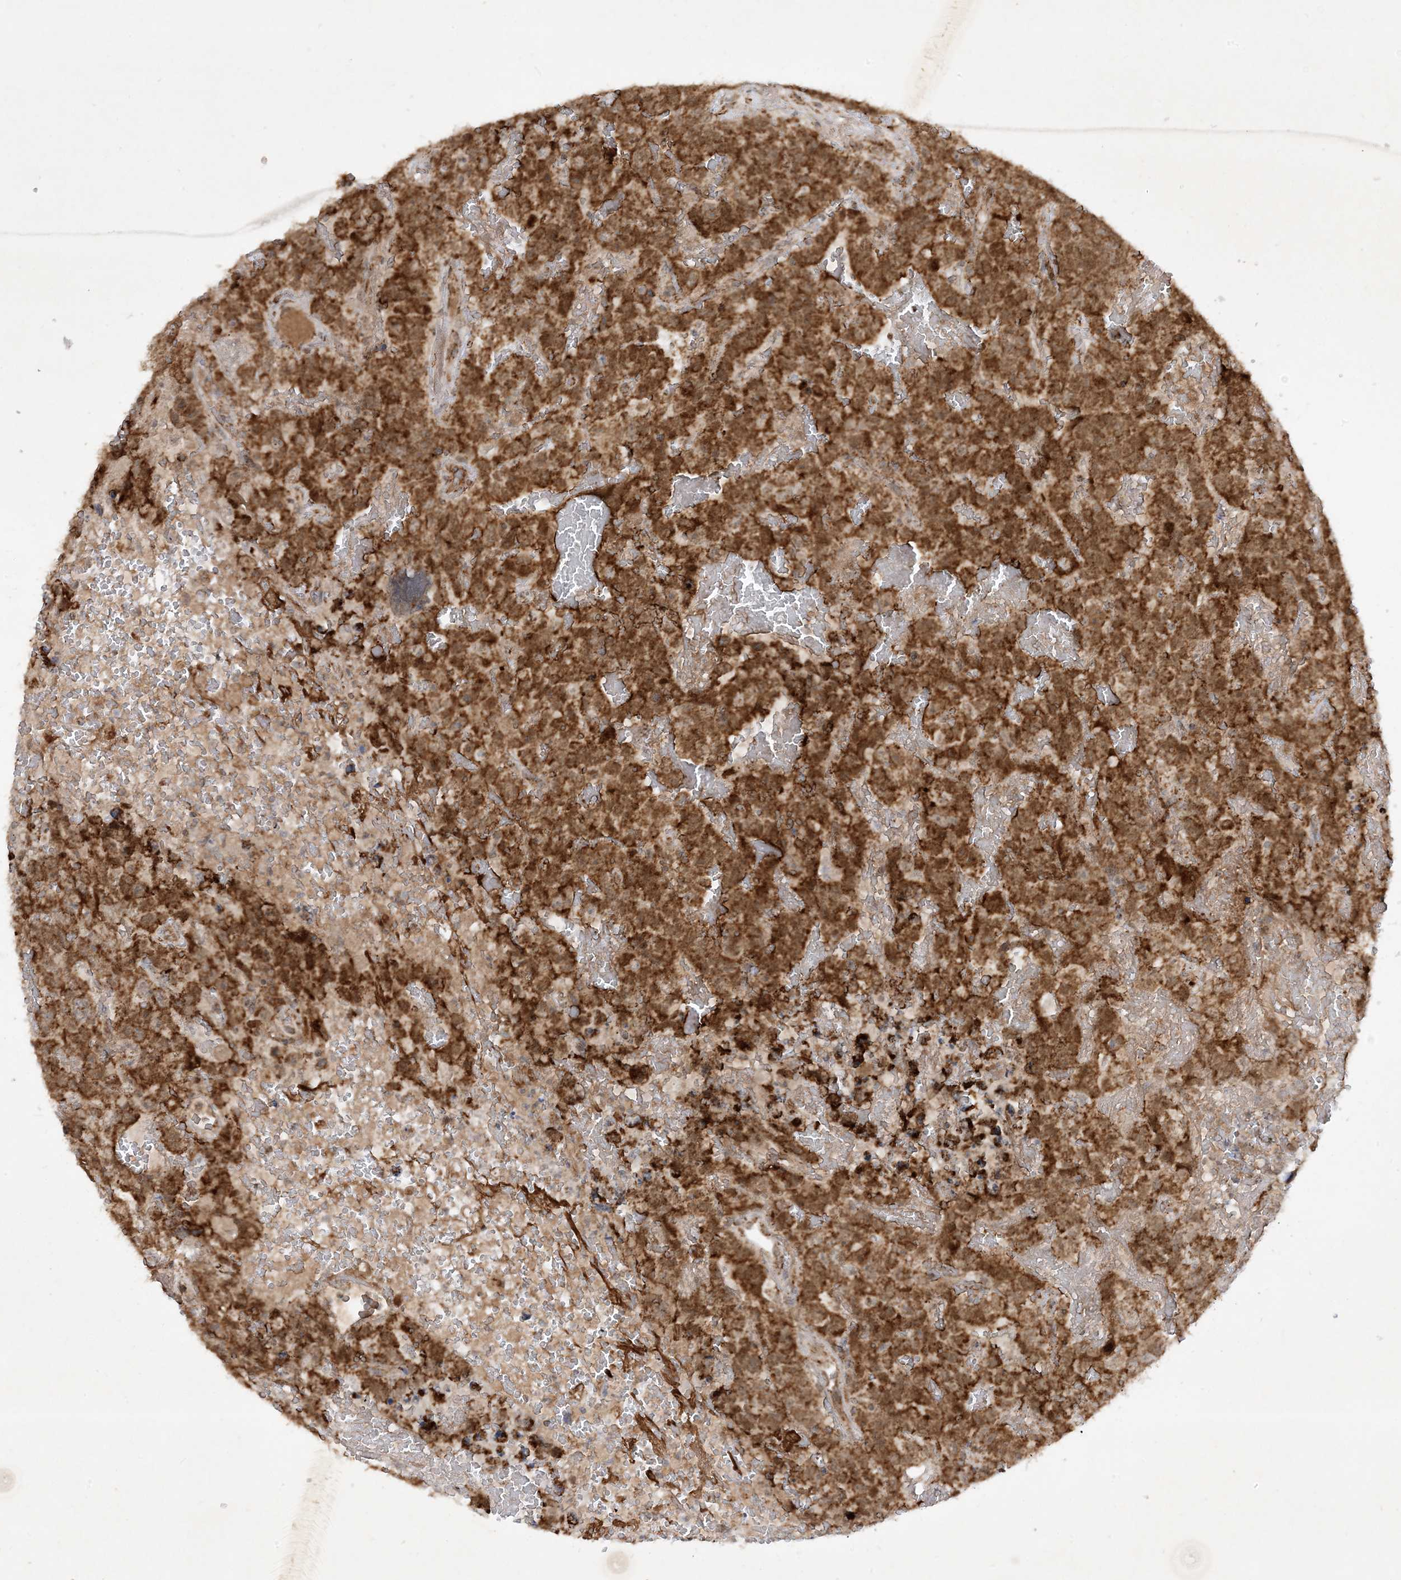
{"staining": {"intensity": "strong", "quantity": ">75%", "location": "cytoplasmic/membranous"}, "tissue": "testis cancer", "cell_type": "Tumor cells", "image_type": "cancer", "snomed": [{"axis": "morphology", "description": "Carcinoma, Embryonal, NOS"}, {"axis": "topography", "description": "Testis"}], "caption": "A high amount of strong cytoplasmic/membranous staining is identified in about >75% of tumor cells in embryonal carcinoma (testis) tissue.", "gene": "NDUFAF3", "patient": {"sex": "male", "age": 45}}